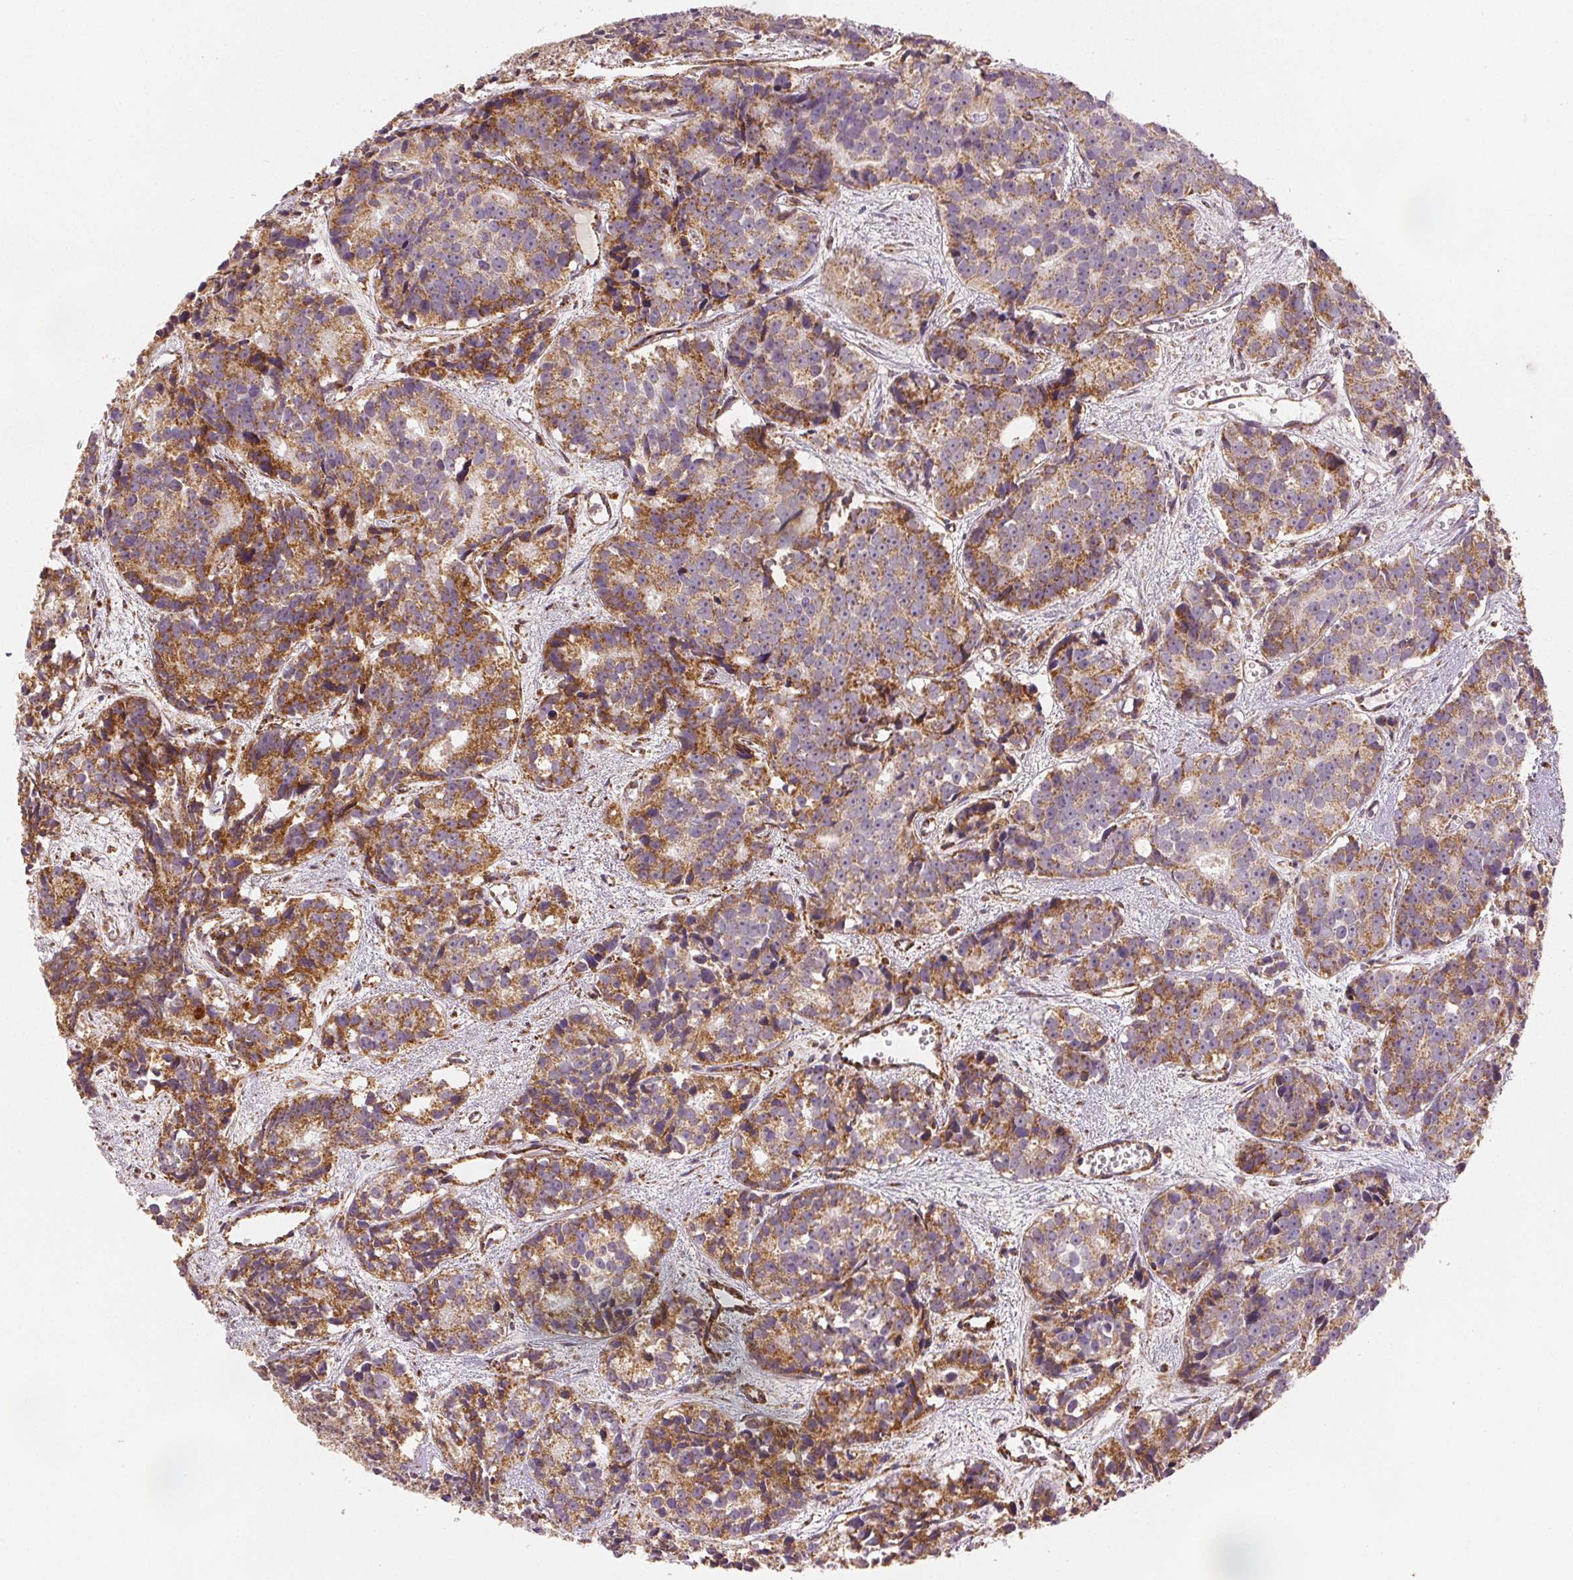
{"staining": {"intensity": "strong", "quantity": "25%-75%", "location": "cytoplasmic/membranous"}, "tissue": "prostate cancer", "cell_type": "Tumor cells", "image_type": "cancer", "snomed": [{"axis": "morphology", "description": "Adenocarcinoma, High grade"}, {"axis": "topography", "description": "Prostate"}], "caption": "Strong cytoplasmic/membranous staining is present in about 25%-75% of tumor cells in high-grade adenocarcinoma (prostate). Immunohistochemistry stains the protein in brown and the nuclei are stained blue.", "gene": "SDHB", "patient": {"sex": "male", "age": 77}}